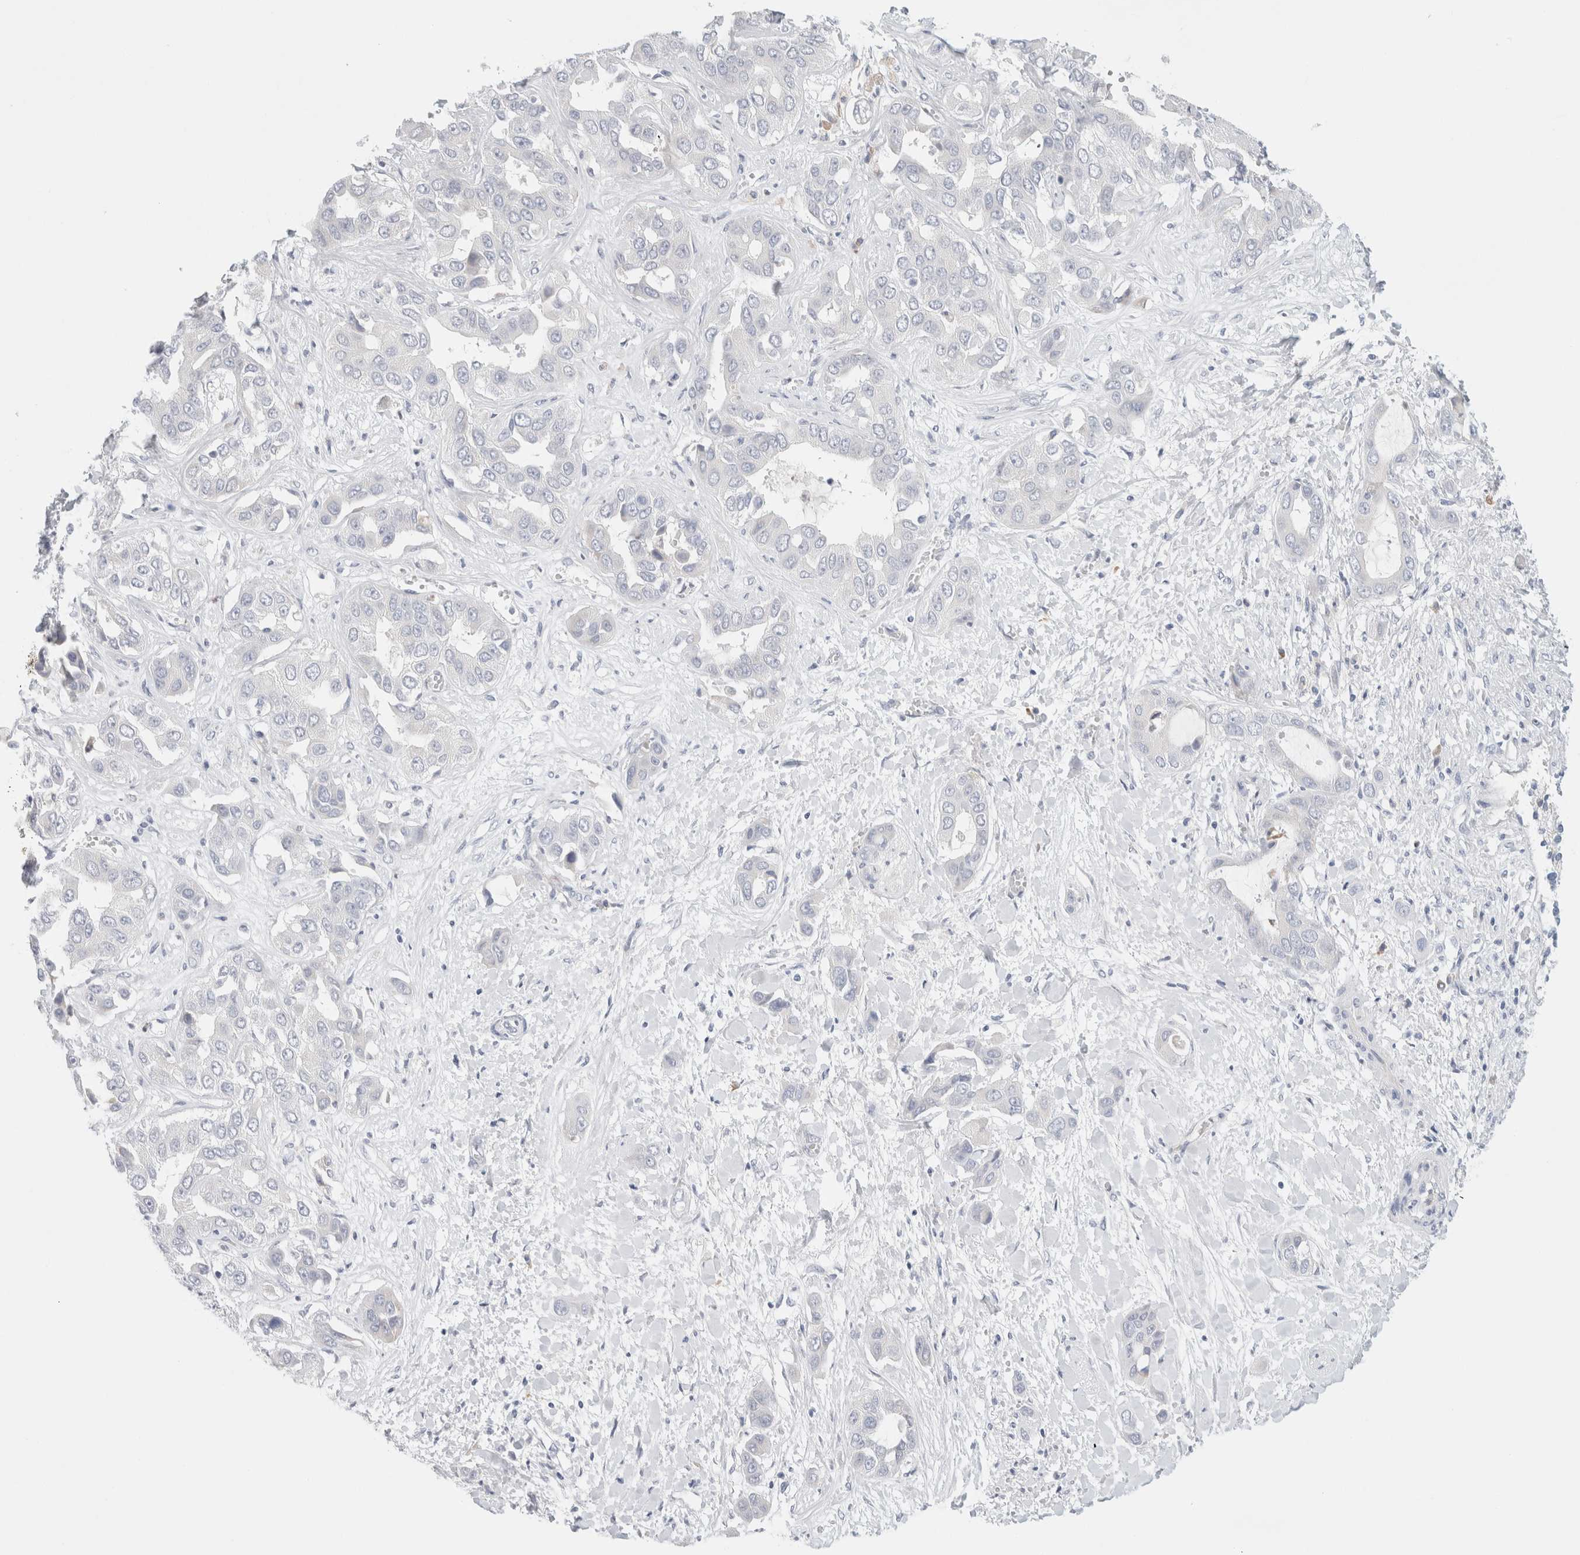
{"staining": {"intensity": "negative", "quantity": "none", "location": "none"}, "tissue": "liver cancer", "cell_type": "Tumor cells", "image_type": "cancer", "snomed": [{"axis": "morphology", "description": "Cholangiocarcinoma"}, {"axis": "topography", "description": "Liver"}], "caption": "Tumor cells show no significant protein staining in cholangiocarcinoma (liver).", "gene": "CSK", "patient": {"sex": "female", "age": 52}}